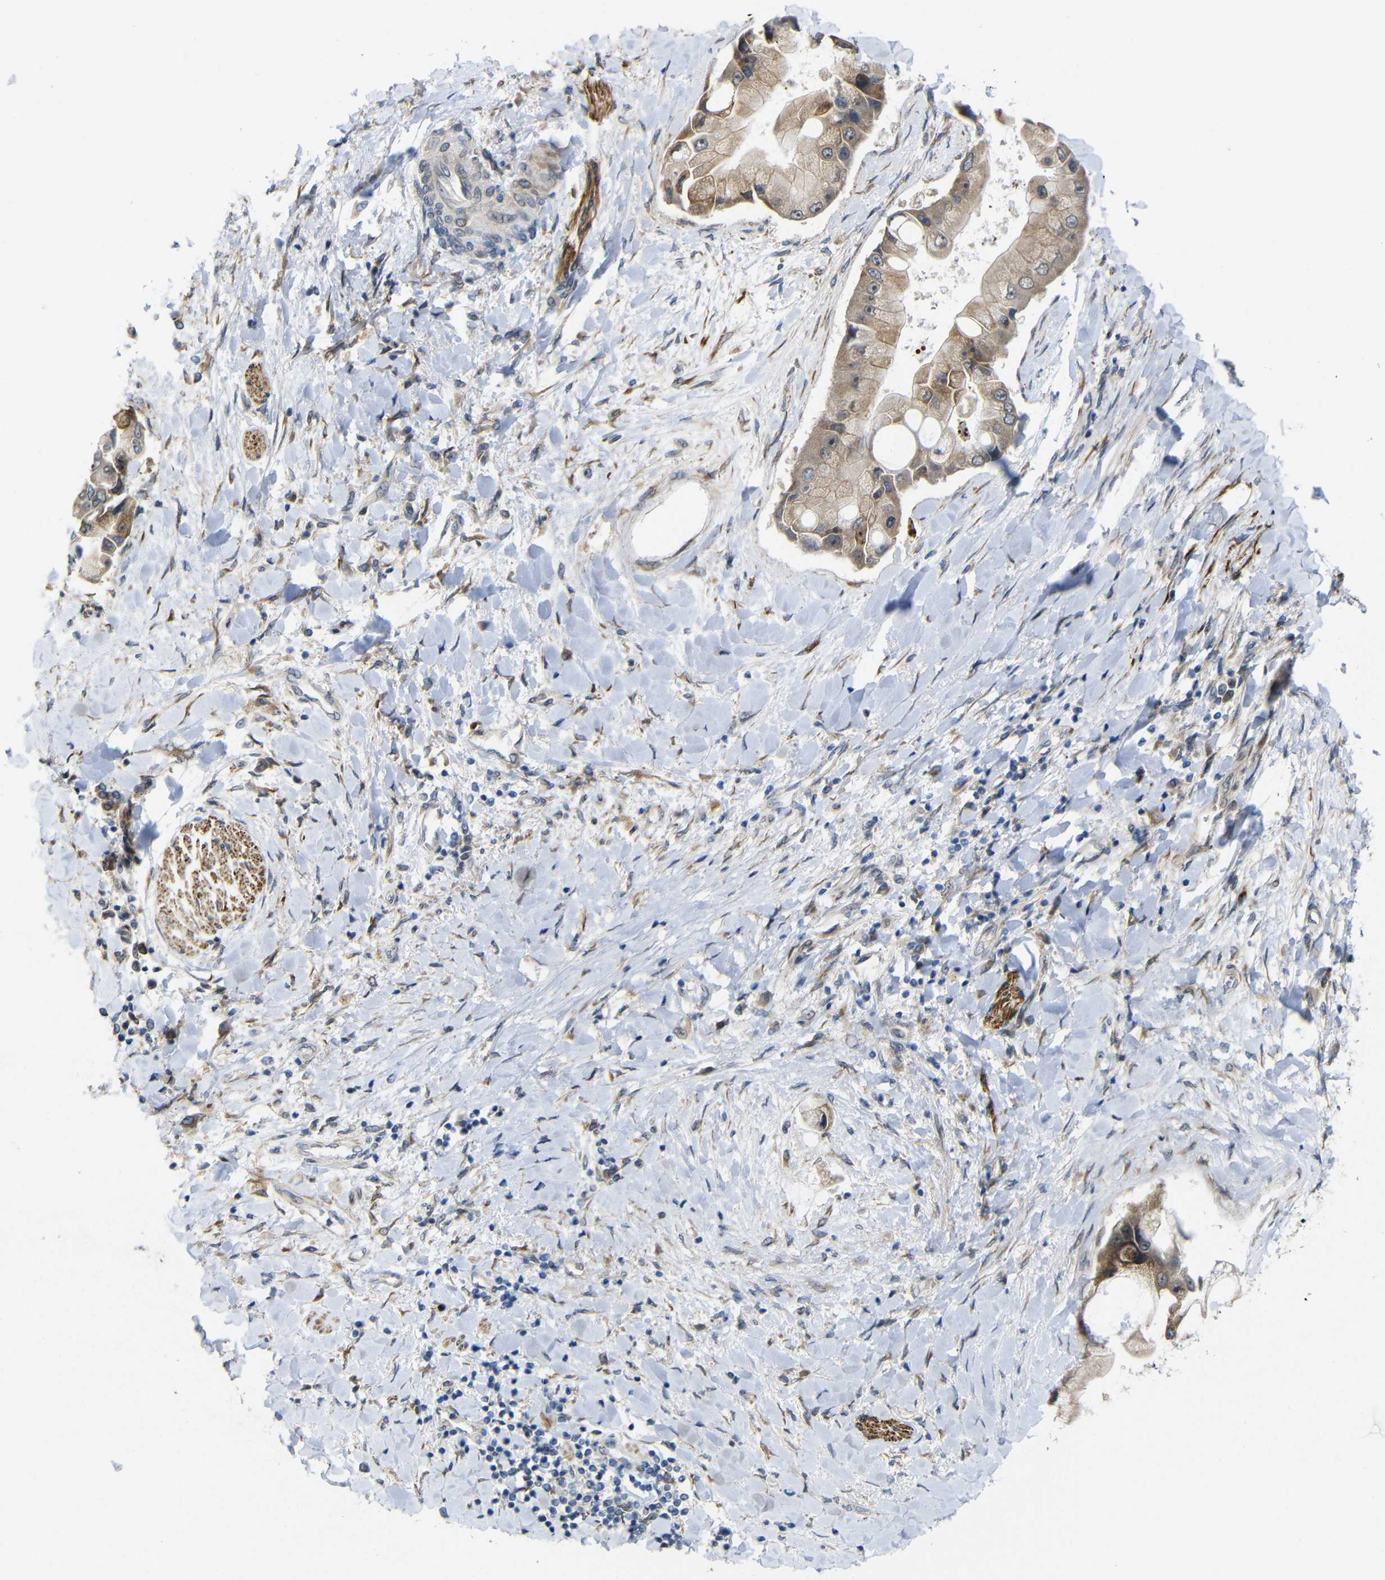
{"staining": {"intensity": "moderate", "quantity": ">75%", "location": "cytoplasmic/membranous"}, "tissue": "liver cancer", "cell_type": "Tumor cells", "image_type": "cancer", "snomed": [{"axis": "morphology", "description": "Cholangiocarcinoma"}, {"axis": "topography", "description": "Liver"}], "caption": "A brown stain shows moderate cytoplasmic/membranous expression of a protein in human liver cholangiocarcinoma tumor cells.", "gene": "P3H2", "patient": {"sex": "male", "age": 50}}